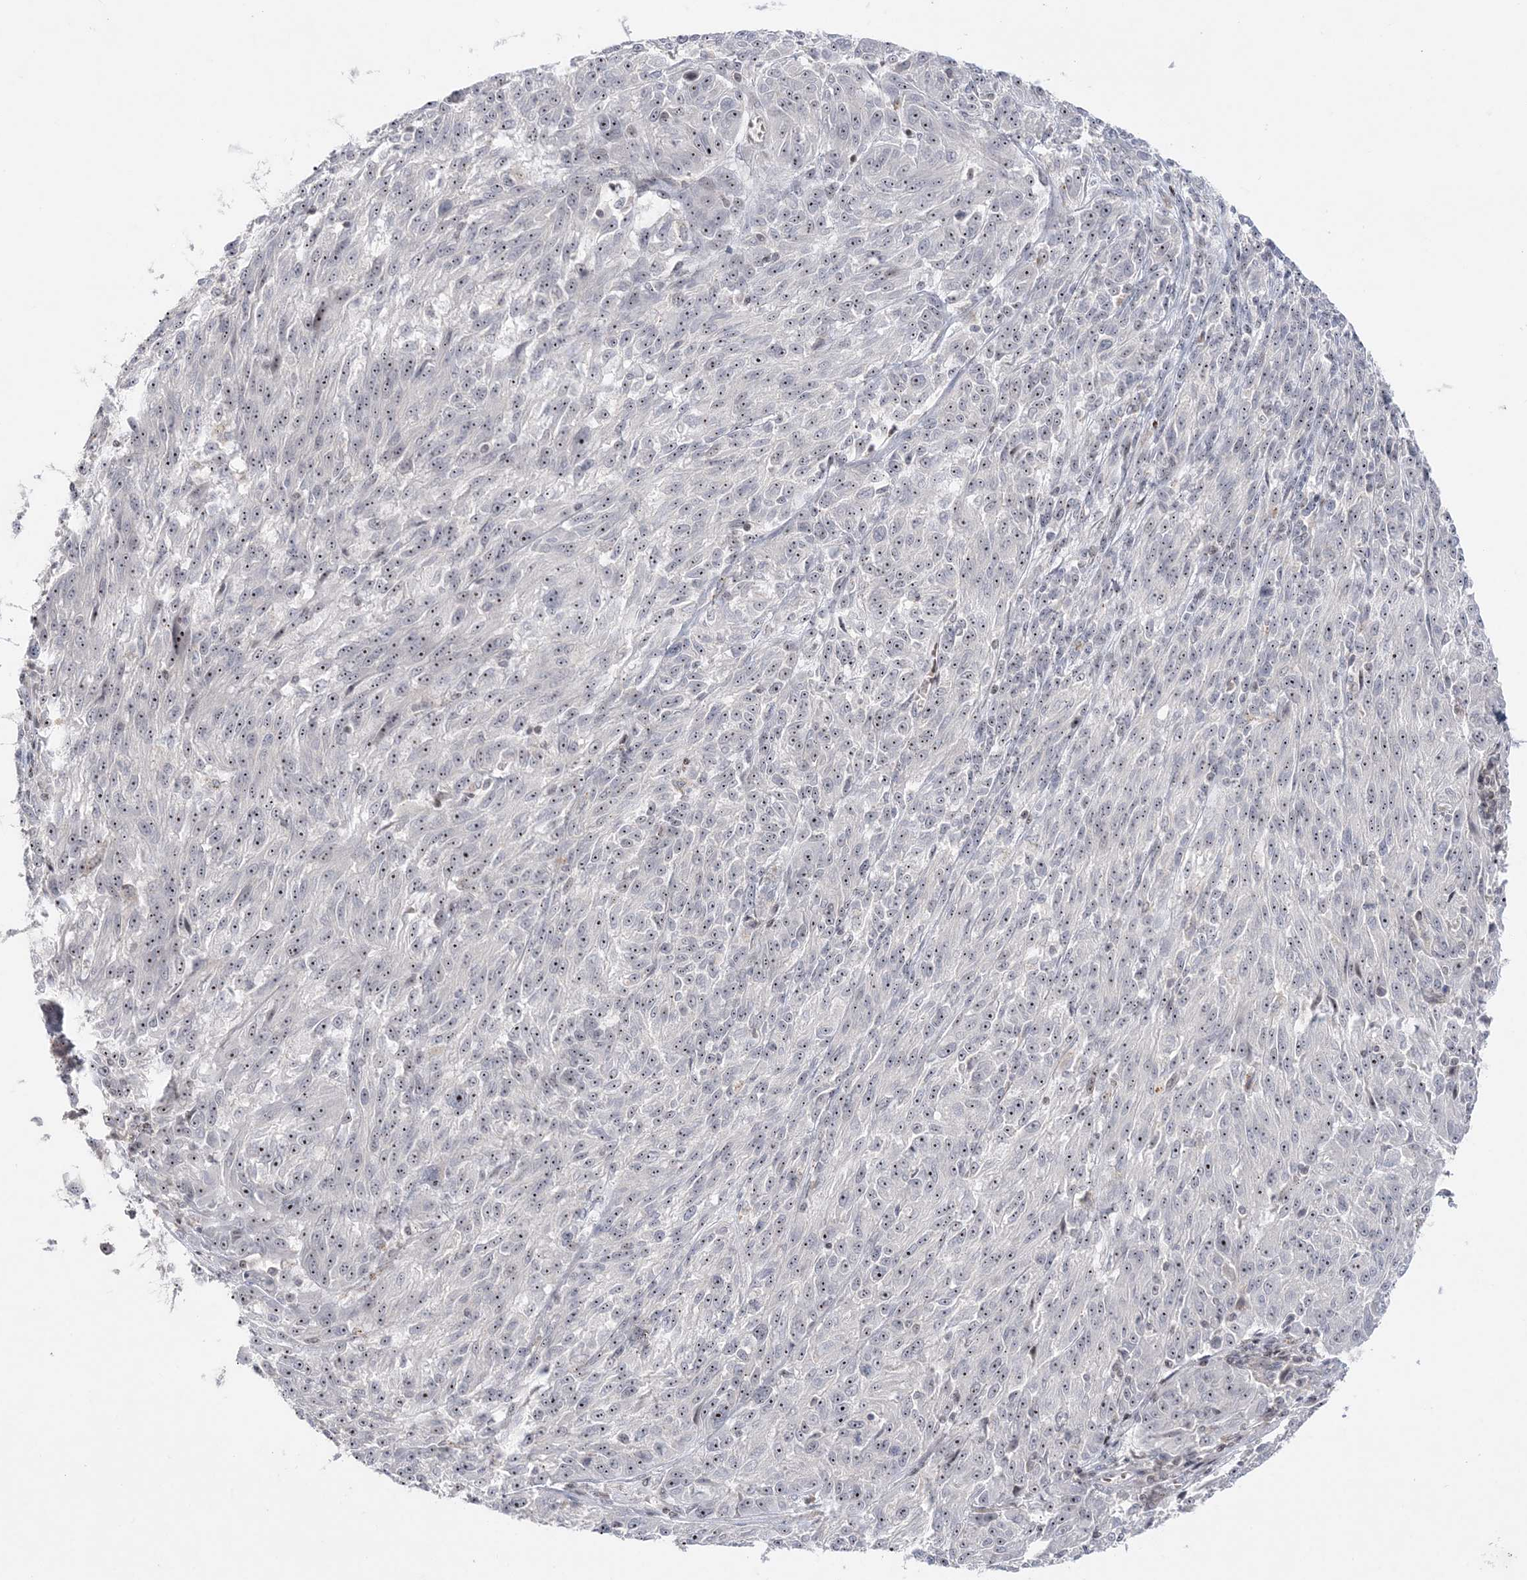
{"staining": {"intensity": "moderate", "quantity": ">75%", "location": "nuclear"}, "tissue": "melanoma", "cell_type": "Tumor cells", "image_type": "cancer", "snomed": [{"axis": "morphology", "description": "Malignant melanoma, NOS"}, {"axis": "topography", "description": "Skin"}], "caption": "Protein positivity by IHC demonstrates moderate nuclear staining in approximately >75% of tumor cells in malignant melanoma.", "gene": "SH3BP4", "patient": {"sex": "male", "age": 53}}